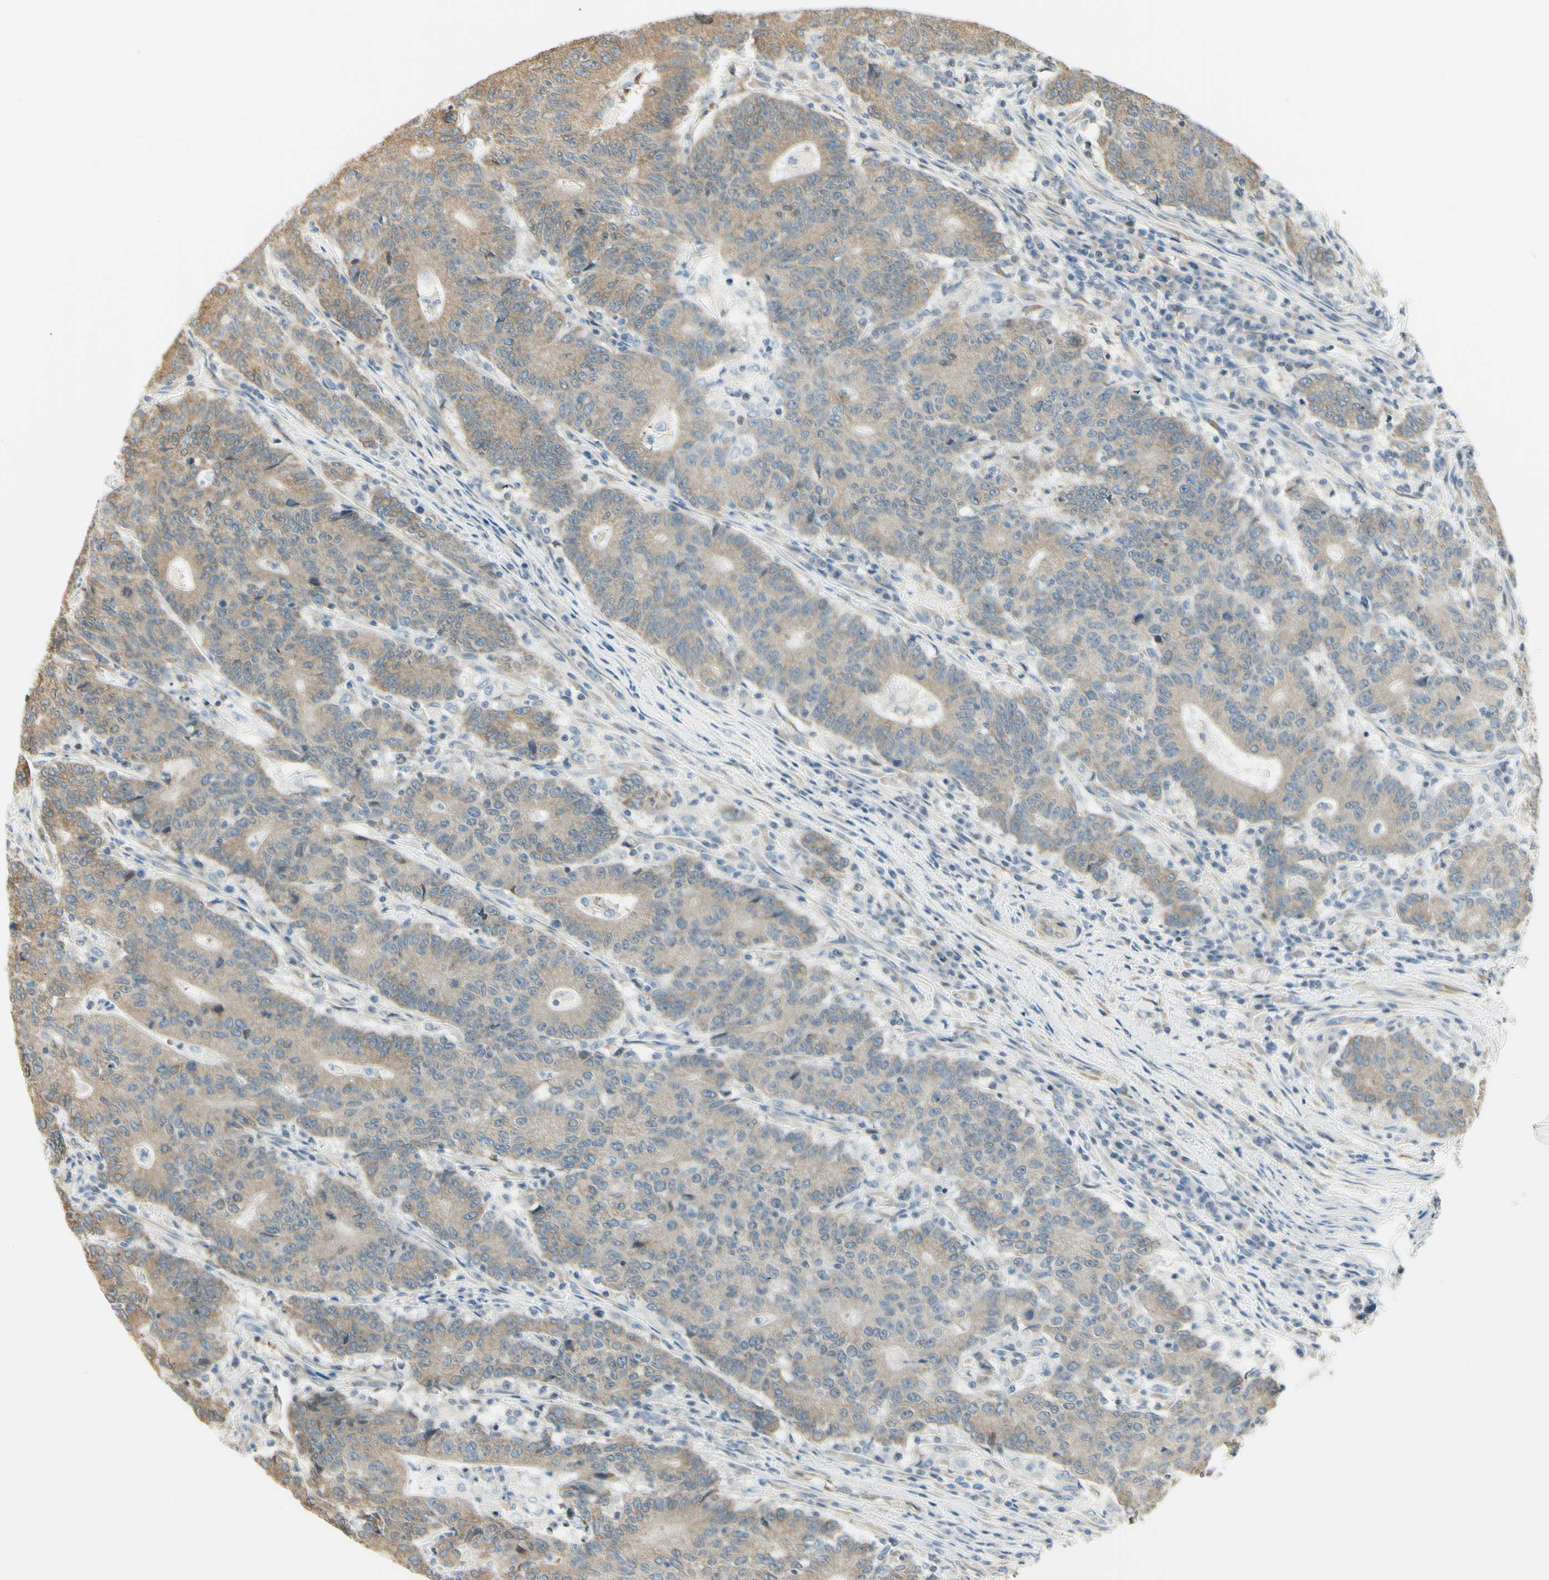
{"staining": {"intensity": "weak", "quantity": ">75%", "location": "cytoplasmic/membranous"}, "tissue": "colorectal cancer", "cell_type": "Tumor cells", "image_type": "cancer", "snomed": [{"axis": "morphology", "description": "Normal tissue, NOS"}, {"axis": "morphology", "description": "Adenocarcinoma, NOS"}, {"axis": "topography", "description": "Colon"}], "caption": "Immunohistochemical staining of colorectal adenocarcinoma shows low levels of weak cytoplasmic/membranous staining in approximately >75% of tumor cells.", "gene": "IGDCC4", "patient": {"sex": "female", "age": 75}}